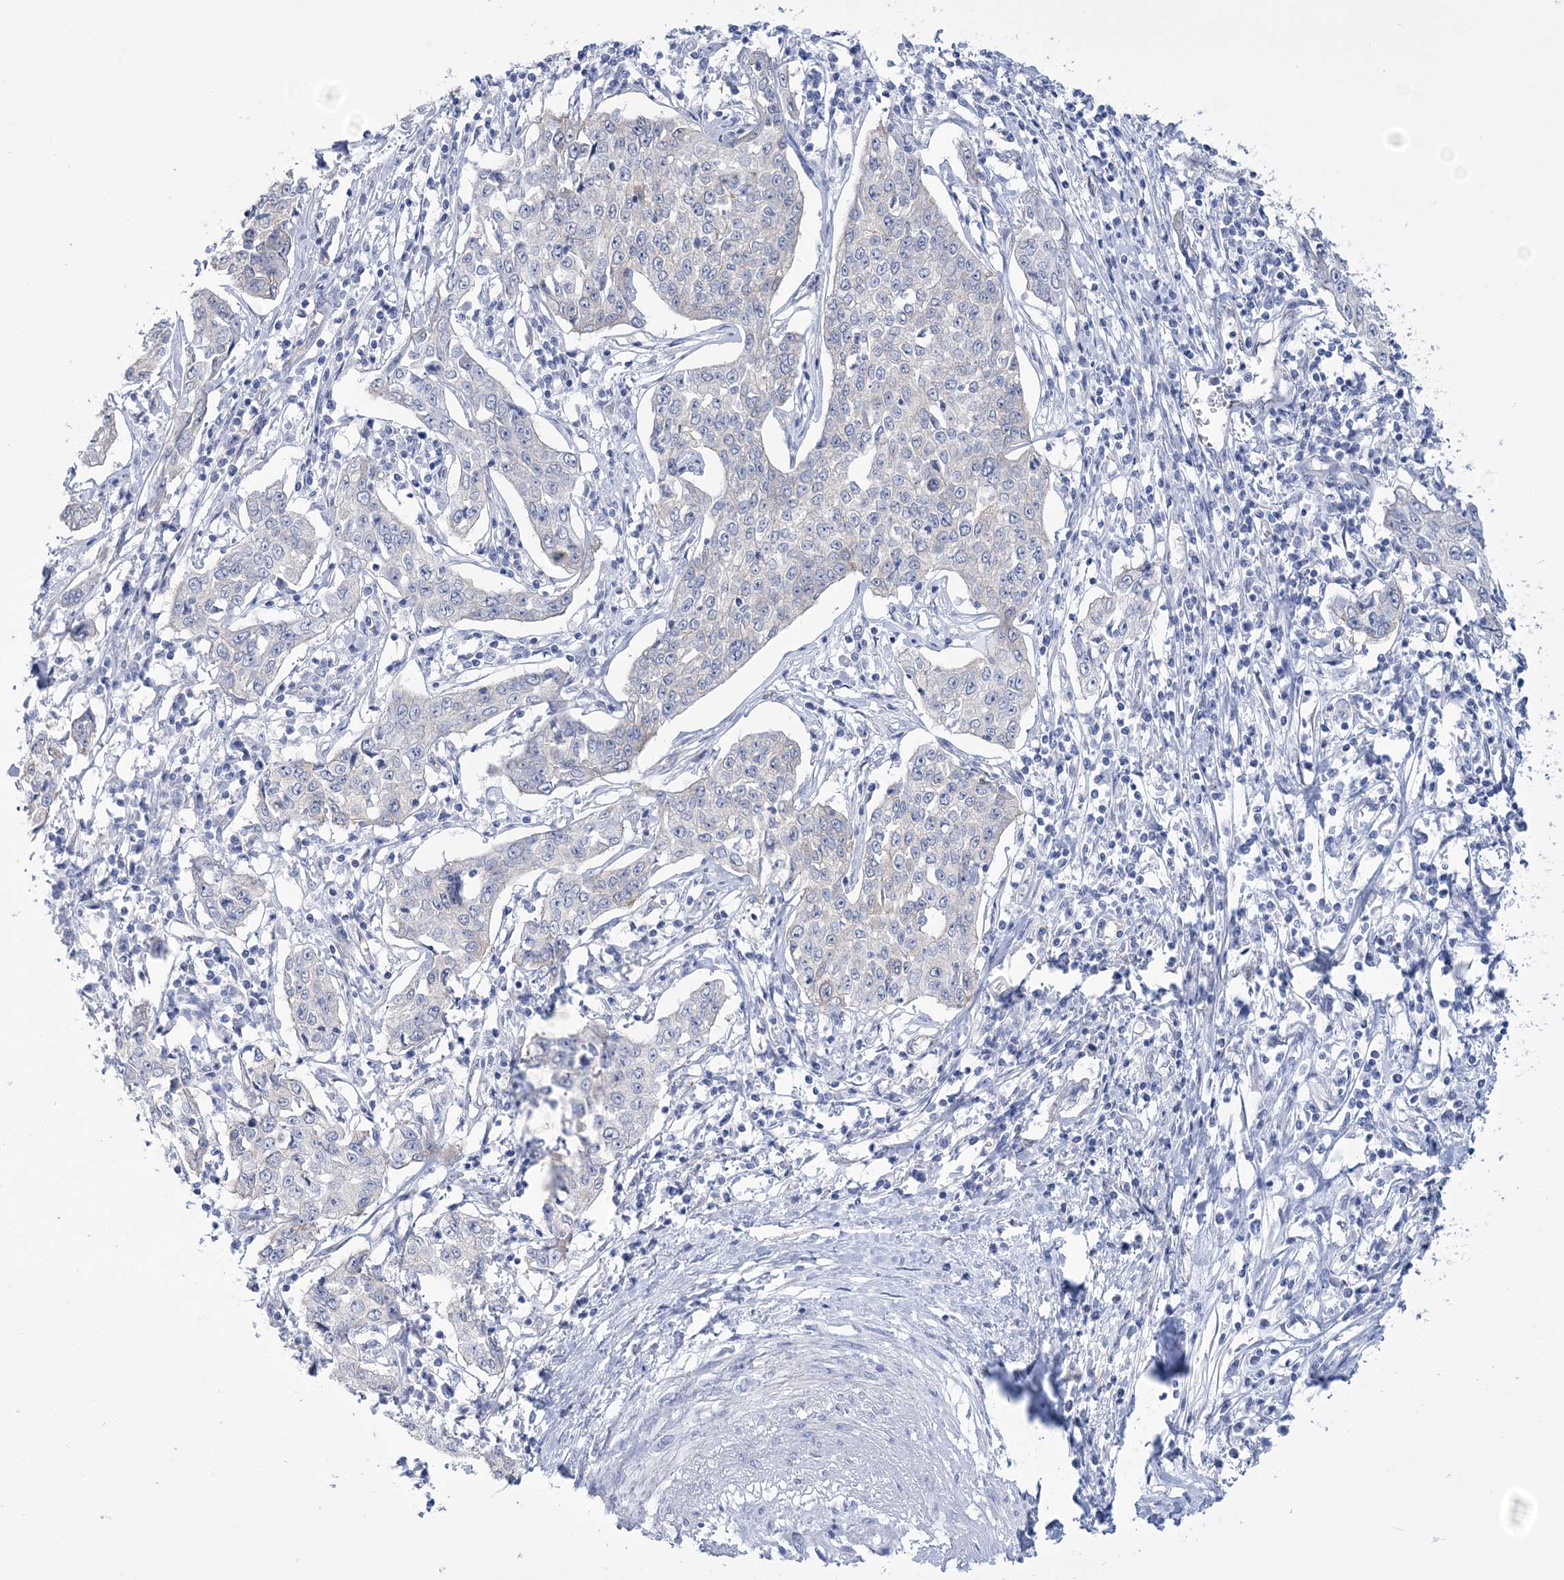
{"staining": {"intensity": "negative", "quantity": "none", "location": "none"}, "tissue": "cervical cancer", "cell_type": "Tumor cells", "image_type": "cancer", "snomed": [{"axis": "morphology", "description": "Squamous cell carcinoma, NOS"}, {"axis": "topography", "description": "Cervix"}], "caption": "Image shows no protein expression in tumor cells of cervical cancer (squamous cell carcinoma) tissue. Brightfield microscopy of immunohistochemistry stained with DAB (3,3'-diaminobenzidine) (brown) and hematoxylin (blue), captured at high magnification.", "gene": "RAB11FIP5", "patient": {"sex": "female", "age": 35}}